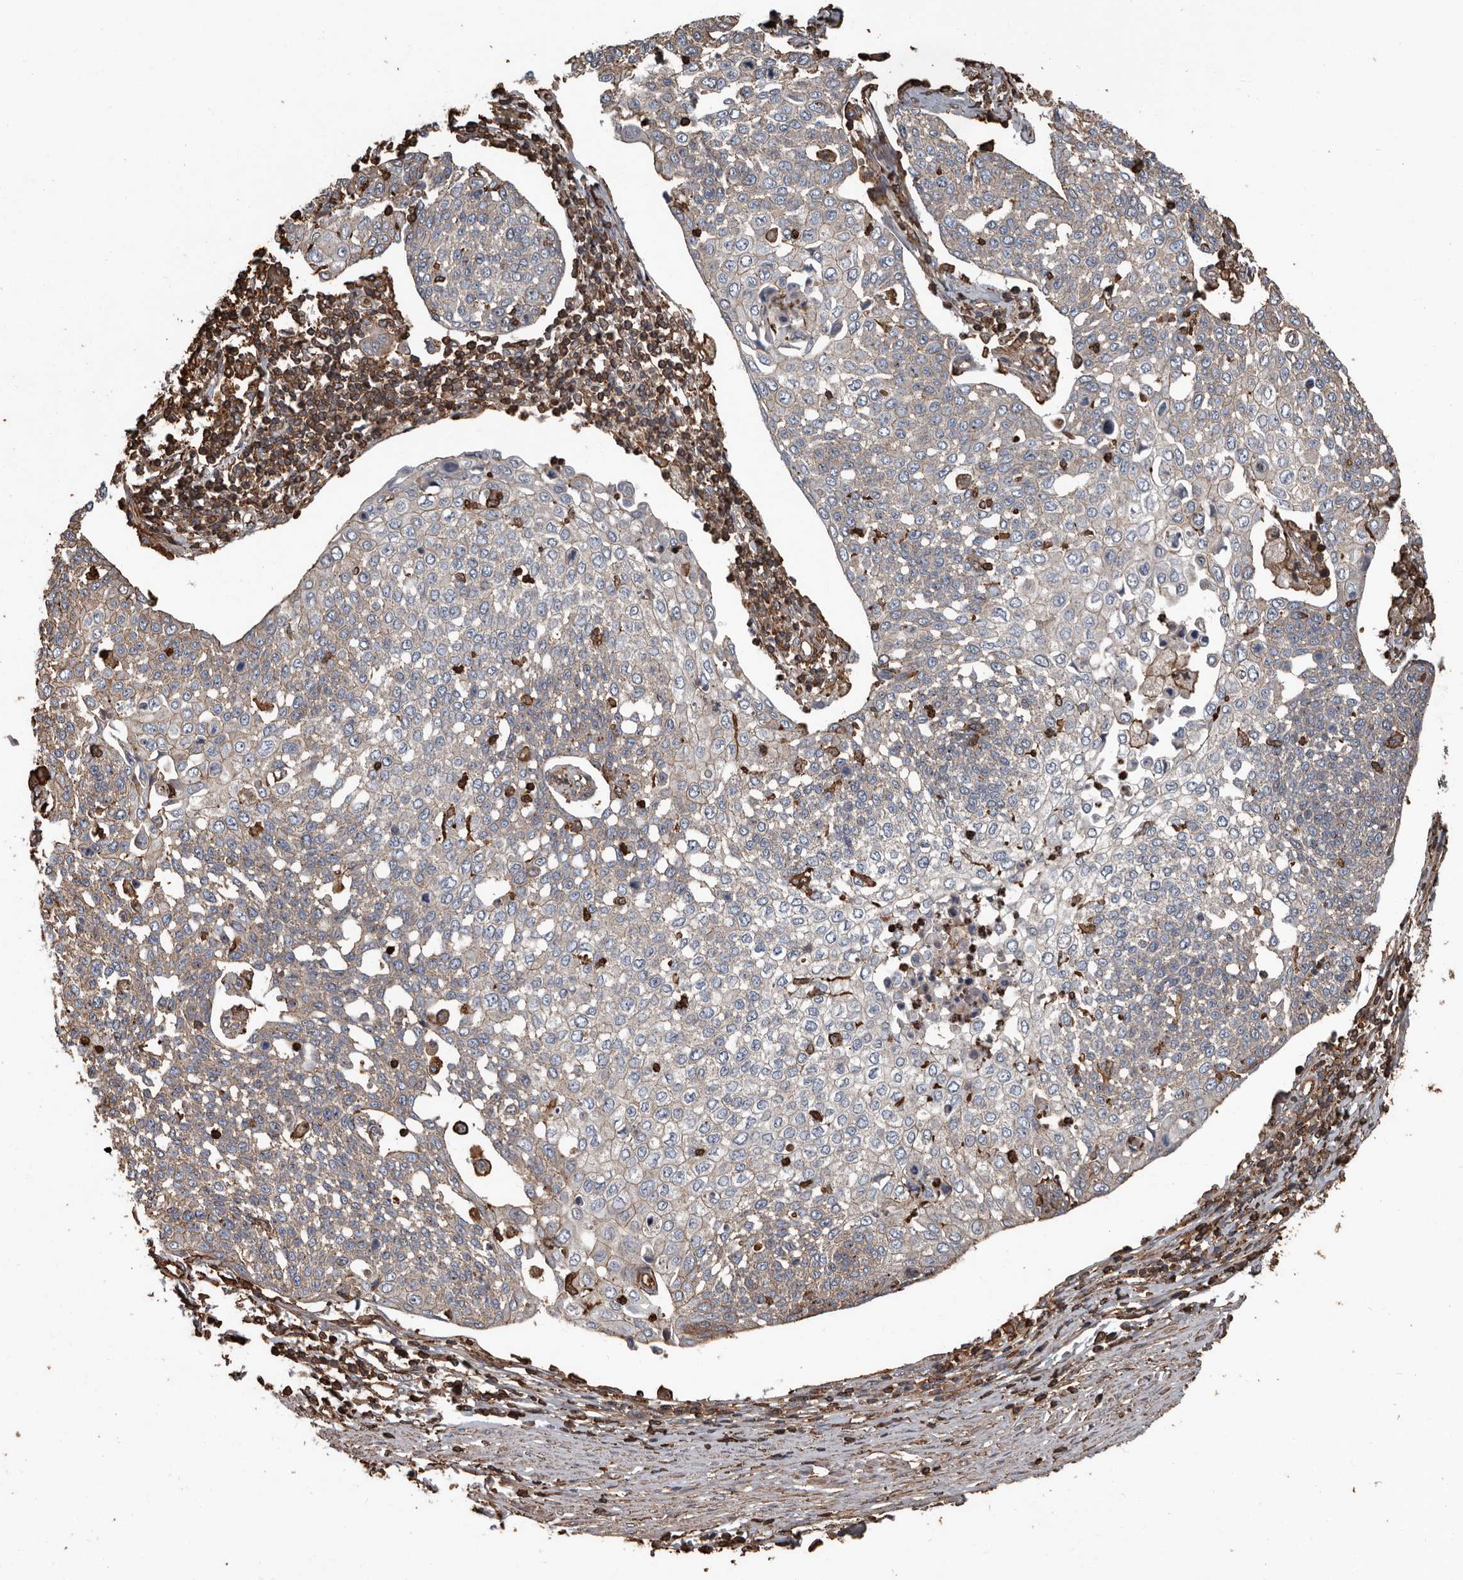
{"staining": {"intensity": "weak", "quantity": "<25%", "location": "cytoplasmic/membranous"}, "tissue": "cervical cancer", "cell_type": "Tumor cells", "image_type": "cancer", "snomed": [{"axis": "morphology", "description": "Squamous cell carcinoma, NOS"}, {"axis": "topography", "description": "Cervix"}], "caption": "Immunohistochemistry histopathology image of cervical cancer stained for a protein (brown), which reveals no staining in tumor cells. (Stains: DAB (3,3'-diaminobenzidine) immunohistochemistry (IHC) with hematoxylin counter stain, Microscopy: brightfield microscopy at high magnification).", "gene": "DENND6B", "patient": {"sex": "female", "age": 34}}